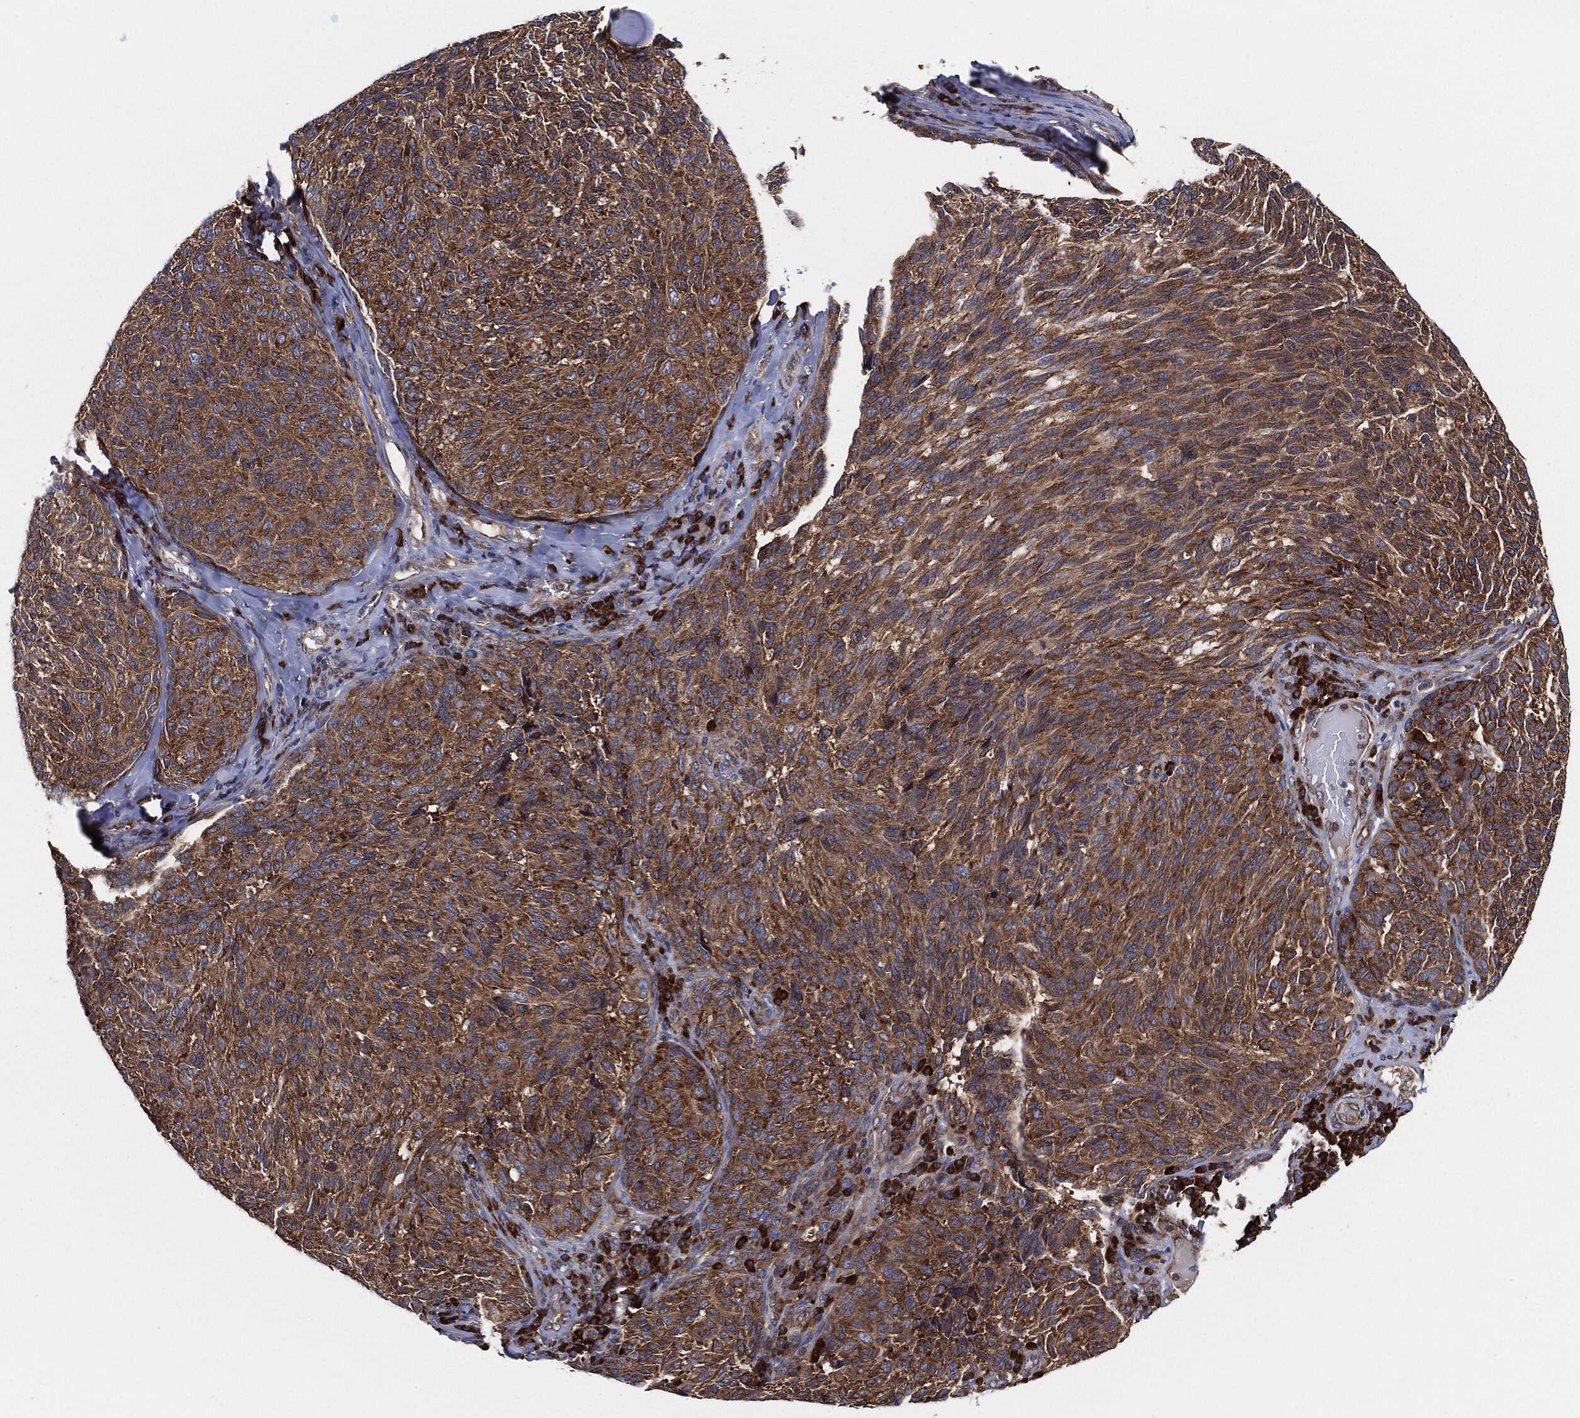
{"staining": {"intensity": "strong", "quantity": ">75%", "location": "cytoplasmic/membranous"}, "tissue": "melanoma", "cell_type": "Tumor cells", "image_type": "cancer", "snomed": [{"axis": "morphology", "description": "Malignant melanoma, NOS"}, {"axis": "topography", "description": "Skin"}], "caption": "Protein analysis of melanoma tissue demonstrates strong cytoplasmic/membranous positivity in about >75% of tumor cells.", "gene": "EIF2S2", "patient": {"sex": "female", "age": 73}}